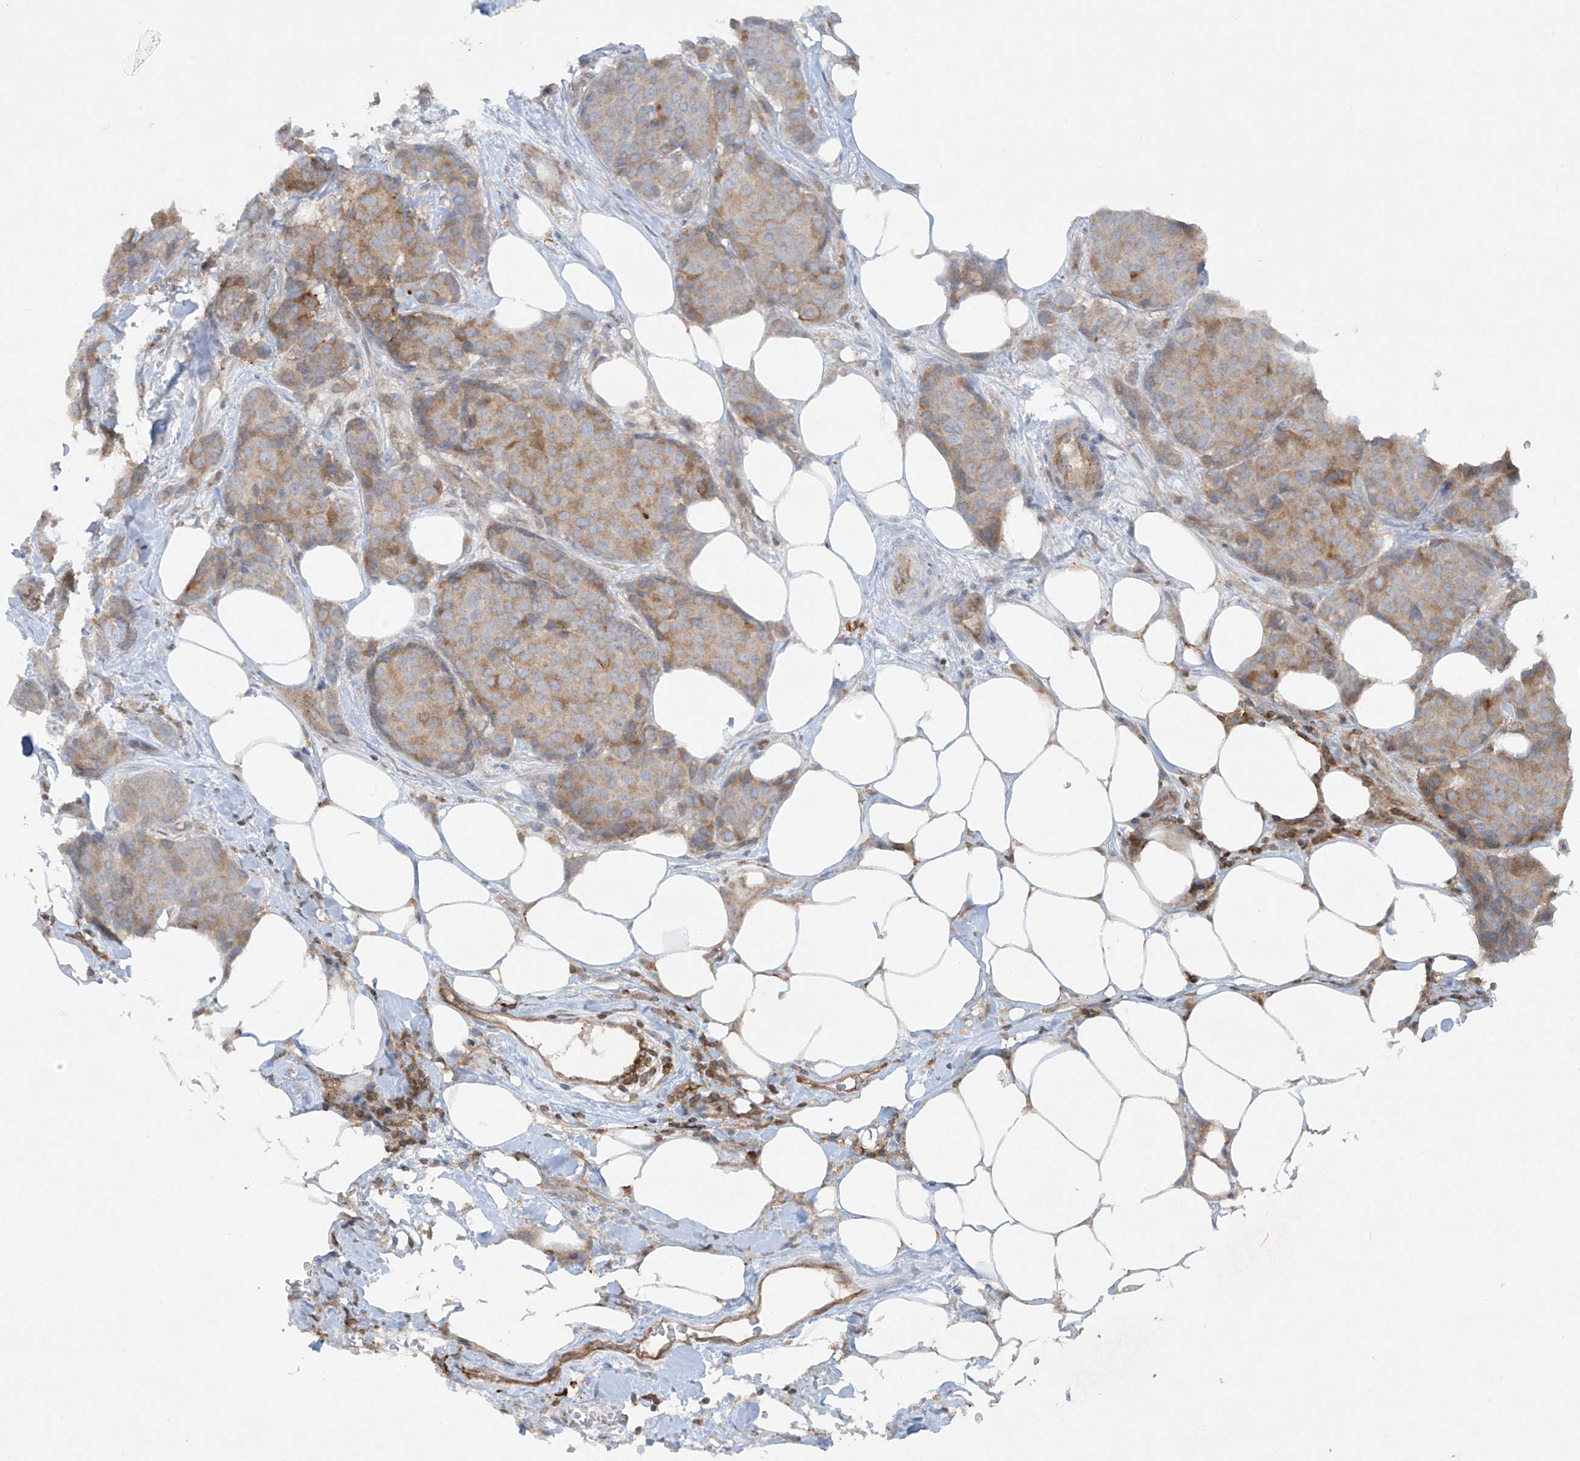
{"staining": {"intensity": "moderate", "quantity": "25%-75%", "location": "cytoplasmic/membranous"}, "tissue": "breast cancer", "cell_type": "Tumor cells", "image_type": "cancer", "snomed": [{"axis": "morphology", "description": "Duct carcinoma"}, {"axis": "topography", "description": "Breast"}], "caption": "Protein staining displays moderate cytoplasmic/membranous staining in about 25%-75% of tumor cells in breast cancer. The protein of interest is stained brown, and the nuclei are stained in blue (DAB IHC with brightfield microscopy, high magnification).", "gene": "HLA-E", "patient": {"sex": "female", "age": 75}}